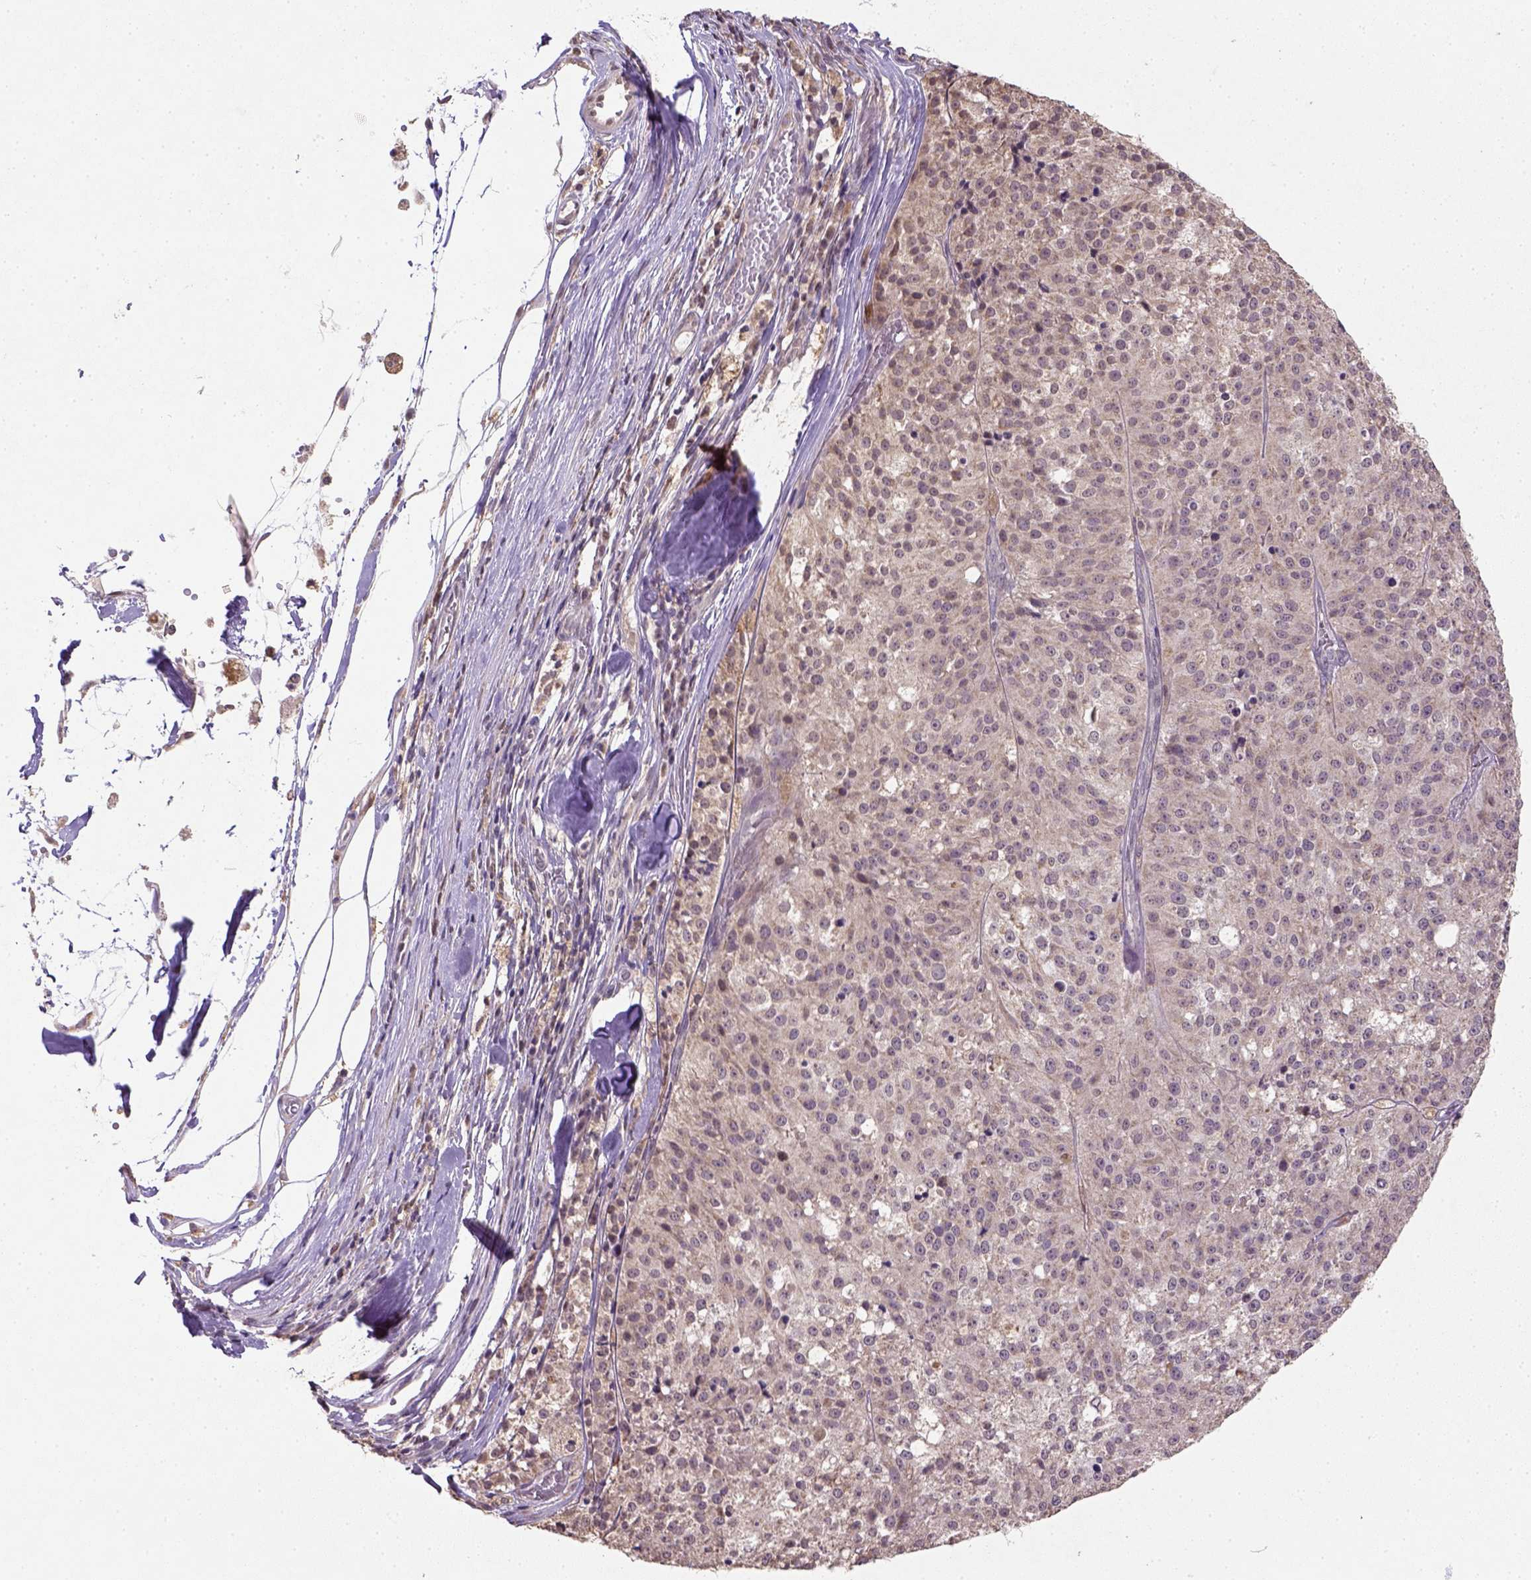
{"staining": {"intensity": "weak", "quantity": ">75%", "location": "cytoplasmic/membranous"}, "tissue": "melanoma", "cell_type": "Tumor cells", "image_type": "cancer", "snomed": [{"axis": "morphology", "description": "Malignant melanoma, Metastatic site"}, {"axis": "topography", "description": "Lymph node"}], "caption": "Malignant melanoma (metastatic site) stained for a protein (brown) shows weak cytoplasmic/membranous positive expression in approximately >75% of tumor cells.", "gene": "NUDT10", "patient": {"sex": "female", "age": 64}}